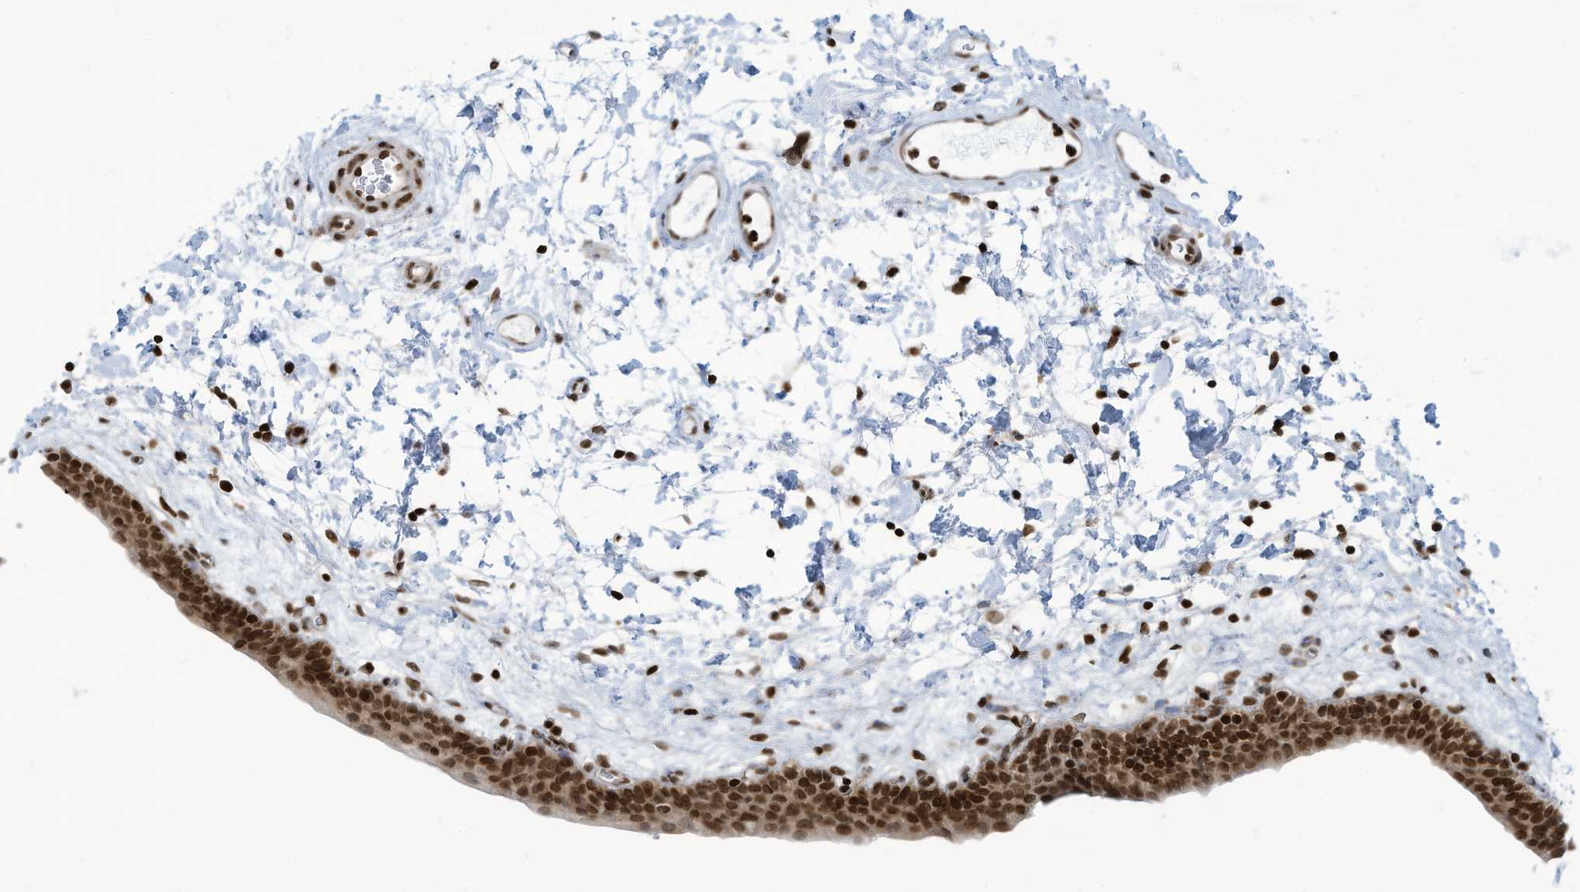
{"staining": {"intensity": "strong", "quantity": ">75%", "location": "nuclear"}, "tissue": "urinary bladder", "cell_type": "Urothelial cells", "image_type": "normal", "snomed": [{"axis": "morphology", "description": "Normal tissue, NOS"}, {"axis": "topography", "description": "Urinary bladder"}], "caption": "A high-resolution histopathology image shows immunohistochemistry (IHC) staining of benign urinary bladder, which demonstrates strong nuclear positivity in approximately >75% of urothelial cells.", "gene": "ADI1", "patient": {"sex": "male", "age": 83}}